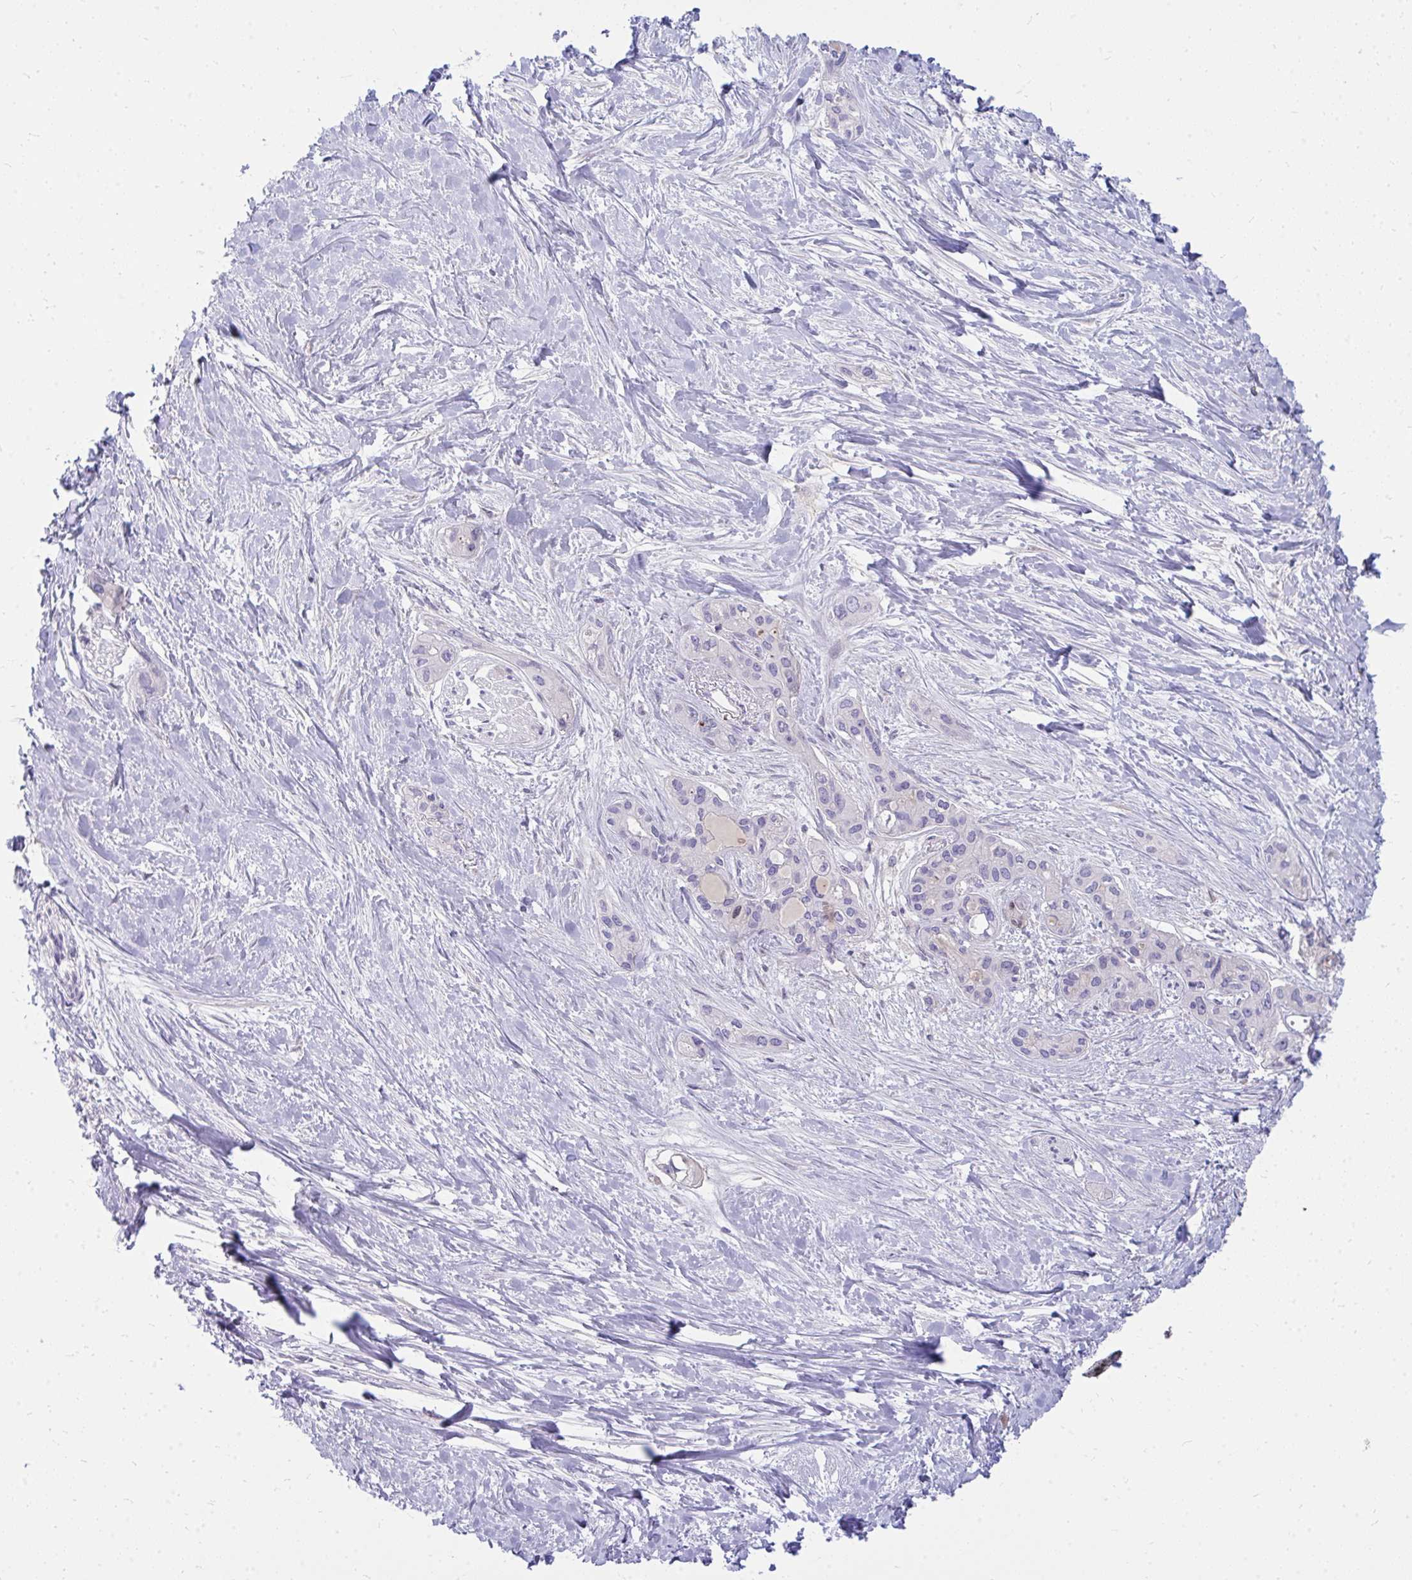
{"staining": {"intensity": "negative", "quantity": "none", "location": "none"}, "tissue": "pancreatic cancer", "cell_type": "Tumor cells", "image_type": "cancer", "snomed": [{"axis": "morphology", "description": "Adenocarcinoma, NOS"}, {"axis": "topography", "description": "Pancreas"}], "caption": "This is an immunohistochemistry (IHC) photomicrograph of adenocarcinoma (pancreatic). There is no positivity in tumor cells.", "gene": "ASAP1", "patient": {"sex": "female", "age": 50}}